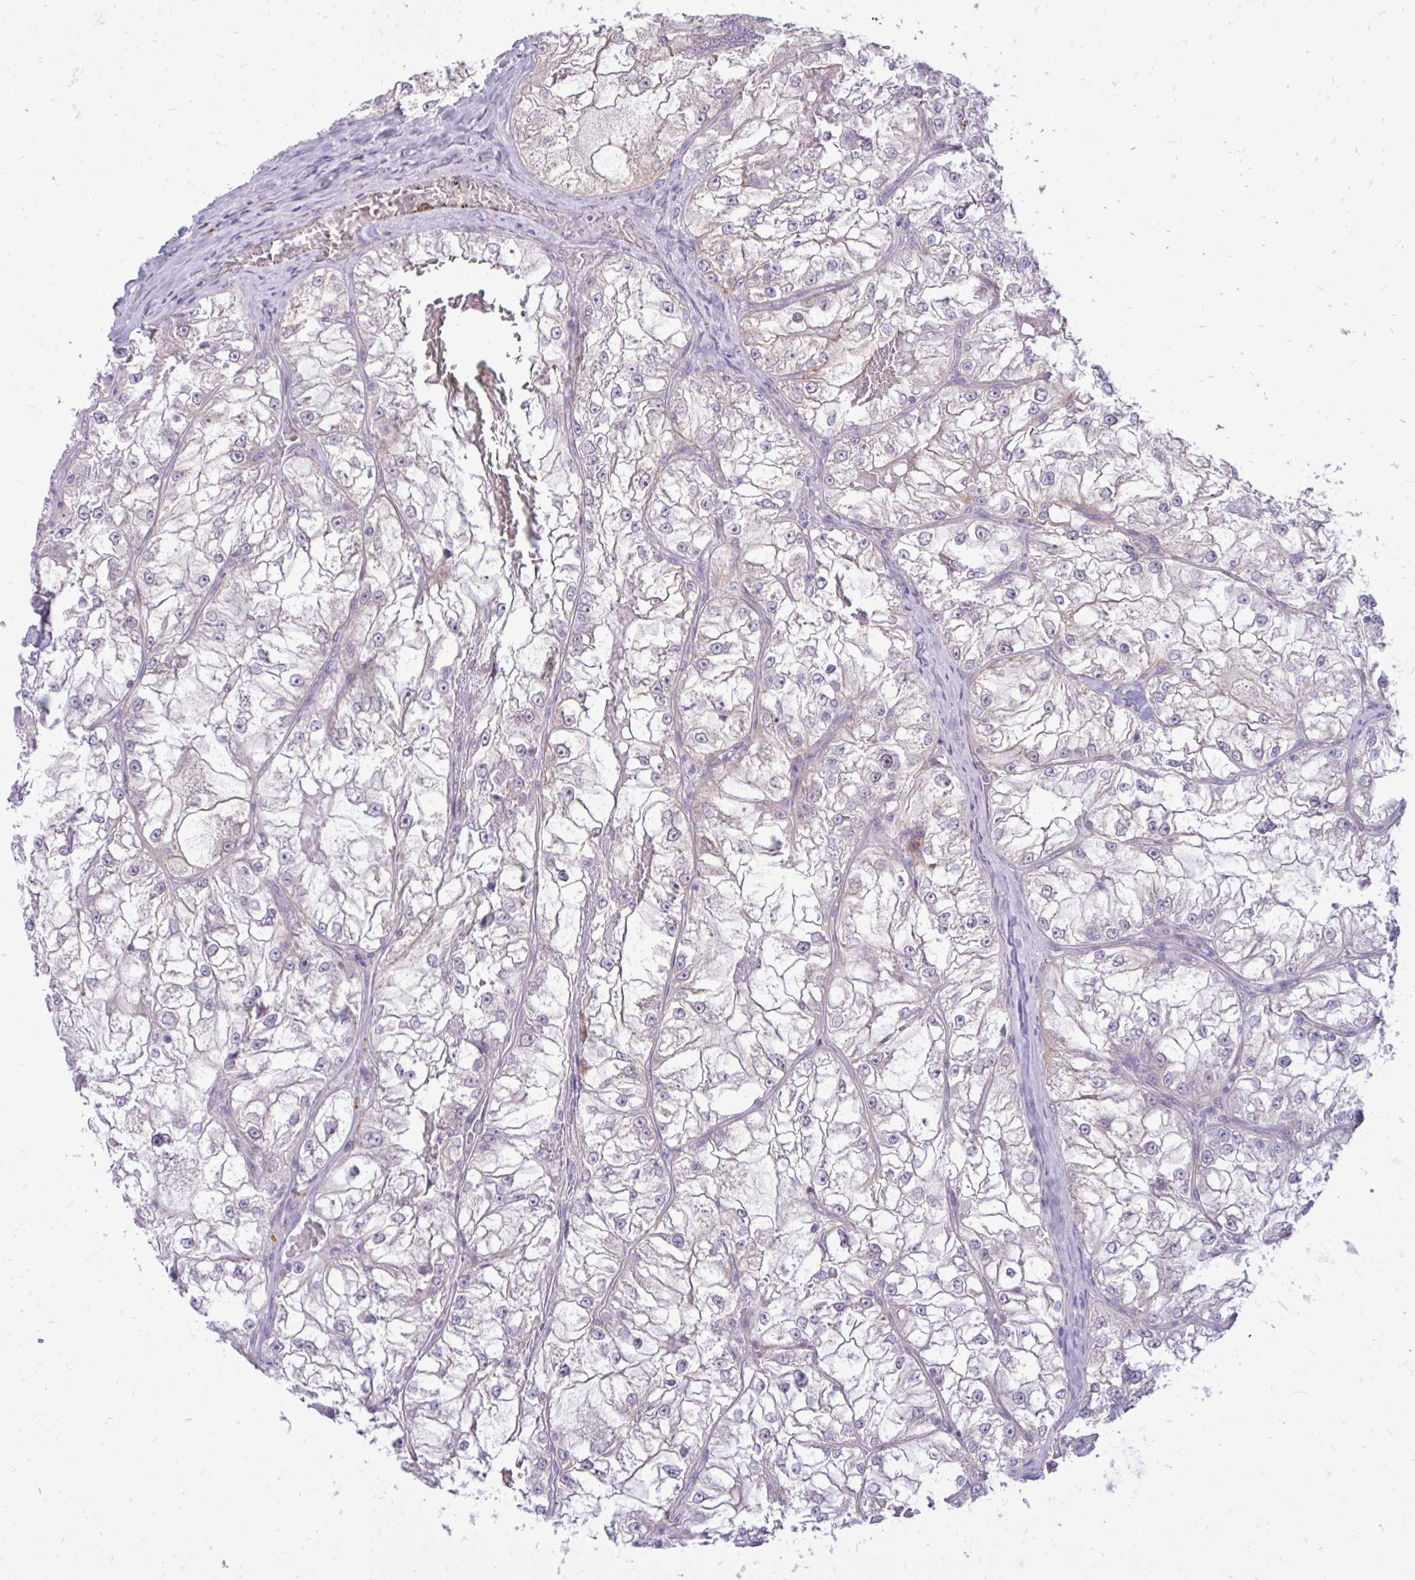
{"staining": {"intensity": "moderate", "quantity": "<25%", "location": "cytoplasmic/membranous"}, "tissue": "renal cancer", "cell_type": "Tumor cells", "image_type": "cancer", "snomed": [{"axis": "morphology", "description": "Adenocarcinoma, NOS"}, {"axis": "topography", "description": "Kidney"}], "caption": "Protein expression analysis of human renal cancer (adenocarcinoma) reveals moderate cytoplasmic/membranous staining in about <25% of tumor cells. The protein is shown in brown color, while the nuclei are stained blue.", "gene": "SPTBN2", "patient": {"sex": "female", "age": 72}}